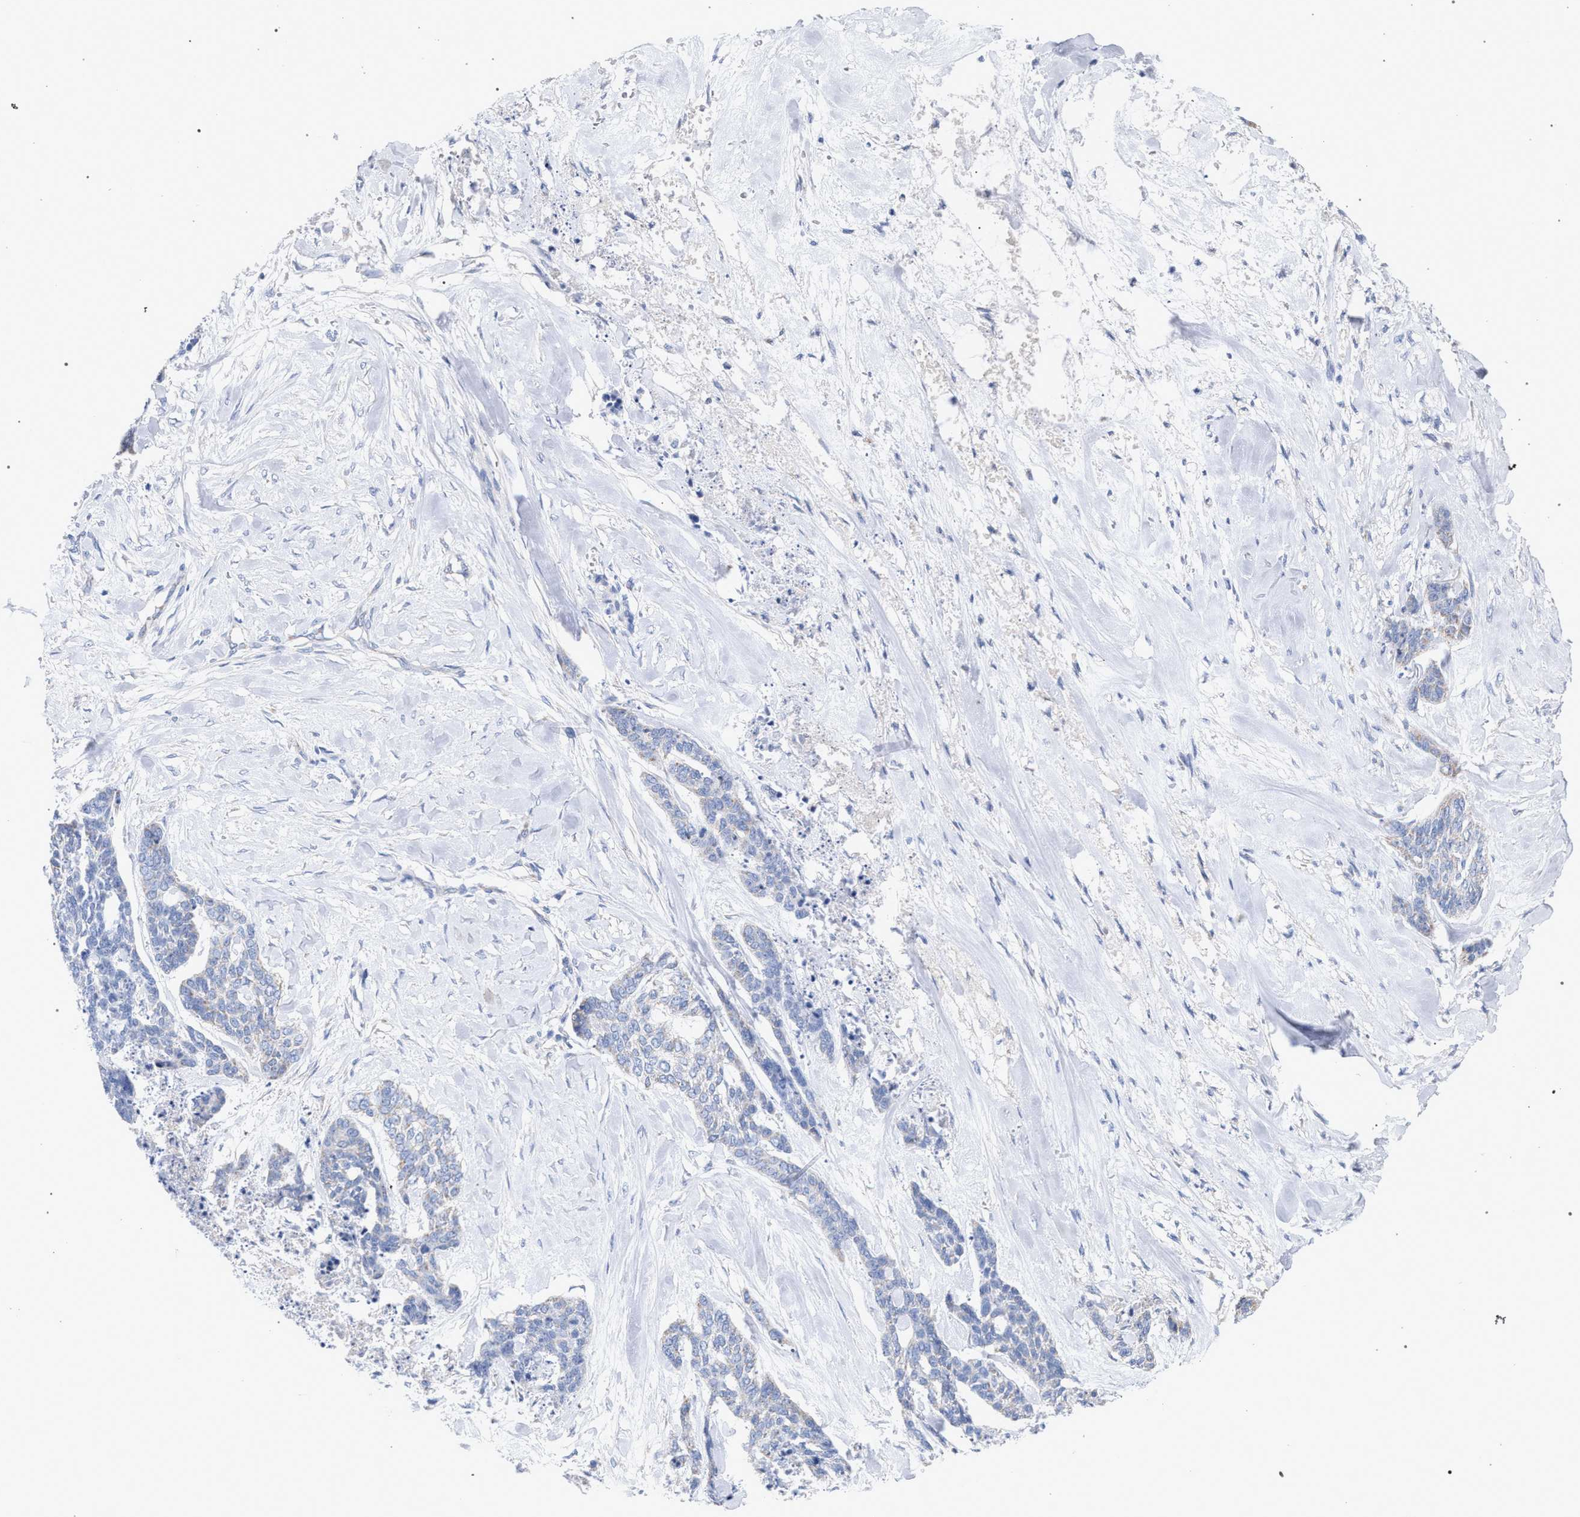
{"staining": {"intensity": "negative", "quantity": "none", "location": "none"}, "tissue": "skin cancer", "cell_type": "Tumor cells", "image_type": "cancer", "snomed": [{"axis": "morphology", "description": "Basal cell carcinoma"}, {"axis": "topography", "description": "Skin"}], "caption": "DAB (3,3'-diaminobenzidine) immunohistochemical staining of human skin basal cell carcinoma reveals no significant positivity in tumor cells.", "gene": "ECI2", "patient": {"sex": "female", "age": 64}}